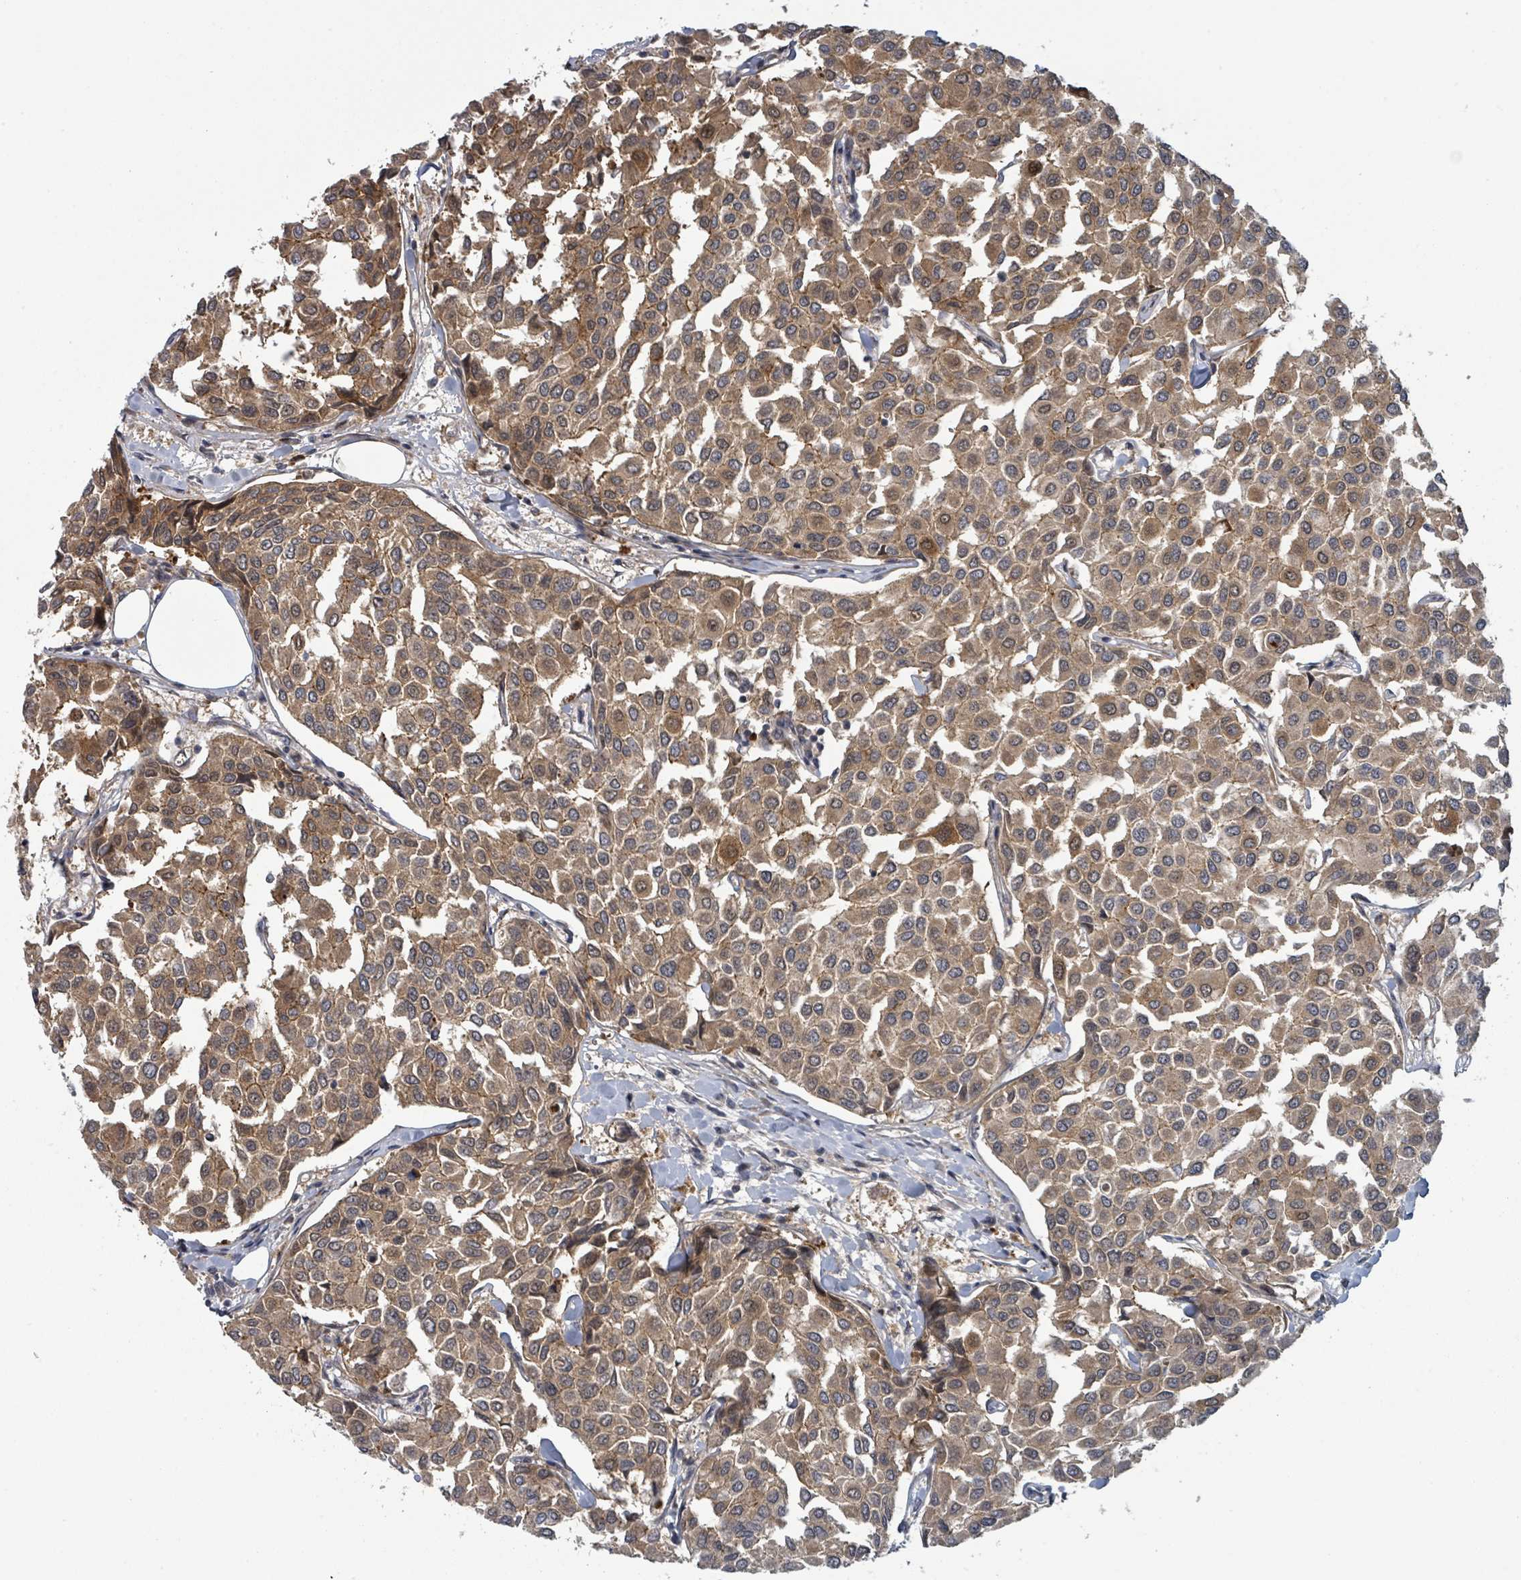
{"staining": {"intensity": "moderate", "quantity": ">75%", "location": "cytoplasmic/membranous"}, "tissue": "breast cancer", "cell_type": "Tumor cells", "image_type": "cancer", "snomed": [{"axis": "morphology", "description": "Duct carcinoma"}, {"axis": "topography", "description": "Breast"}], "caption": "This is an image of immunohistochemistry staining of breast cancer, which shows moderate positivity in the cytoplasmic/membranous of tumor cells.", "gene": "GTF3C1", "patient": {"sex": "female", "age": 55}}